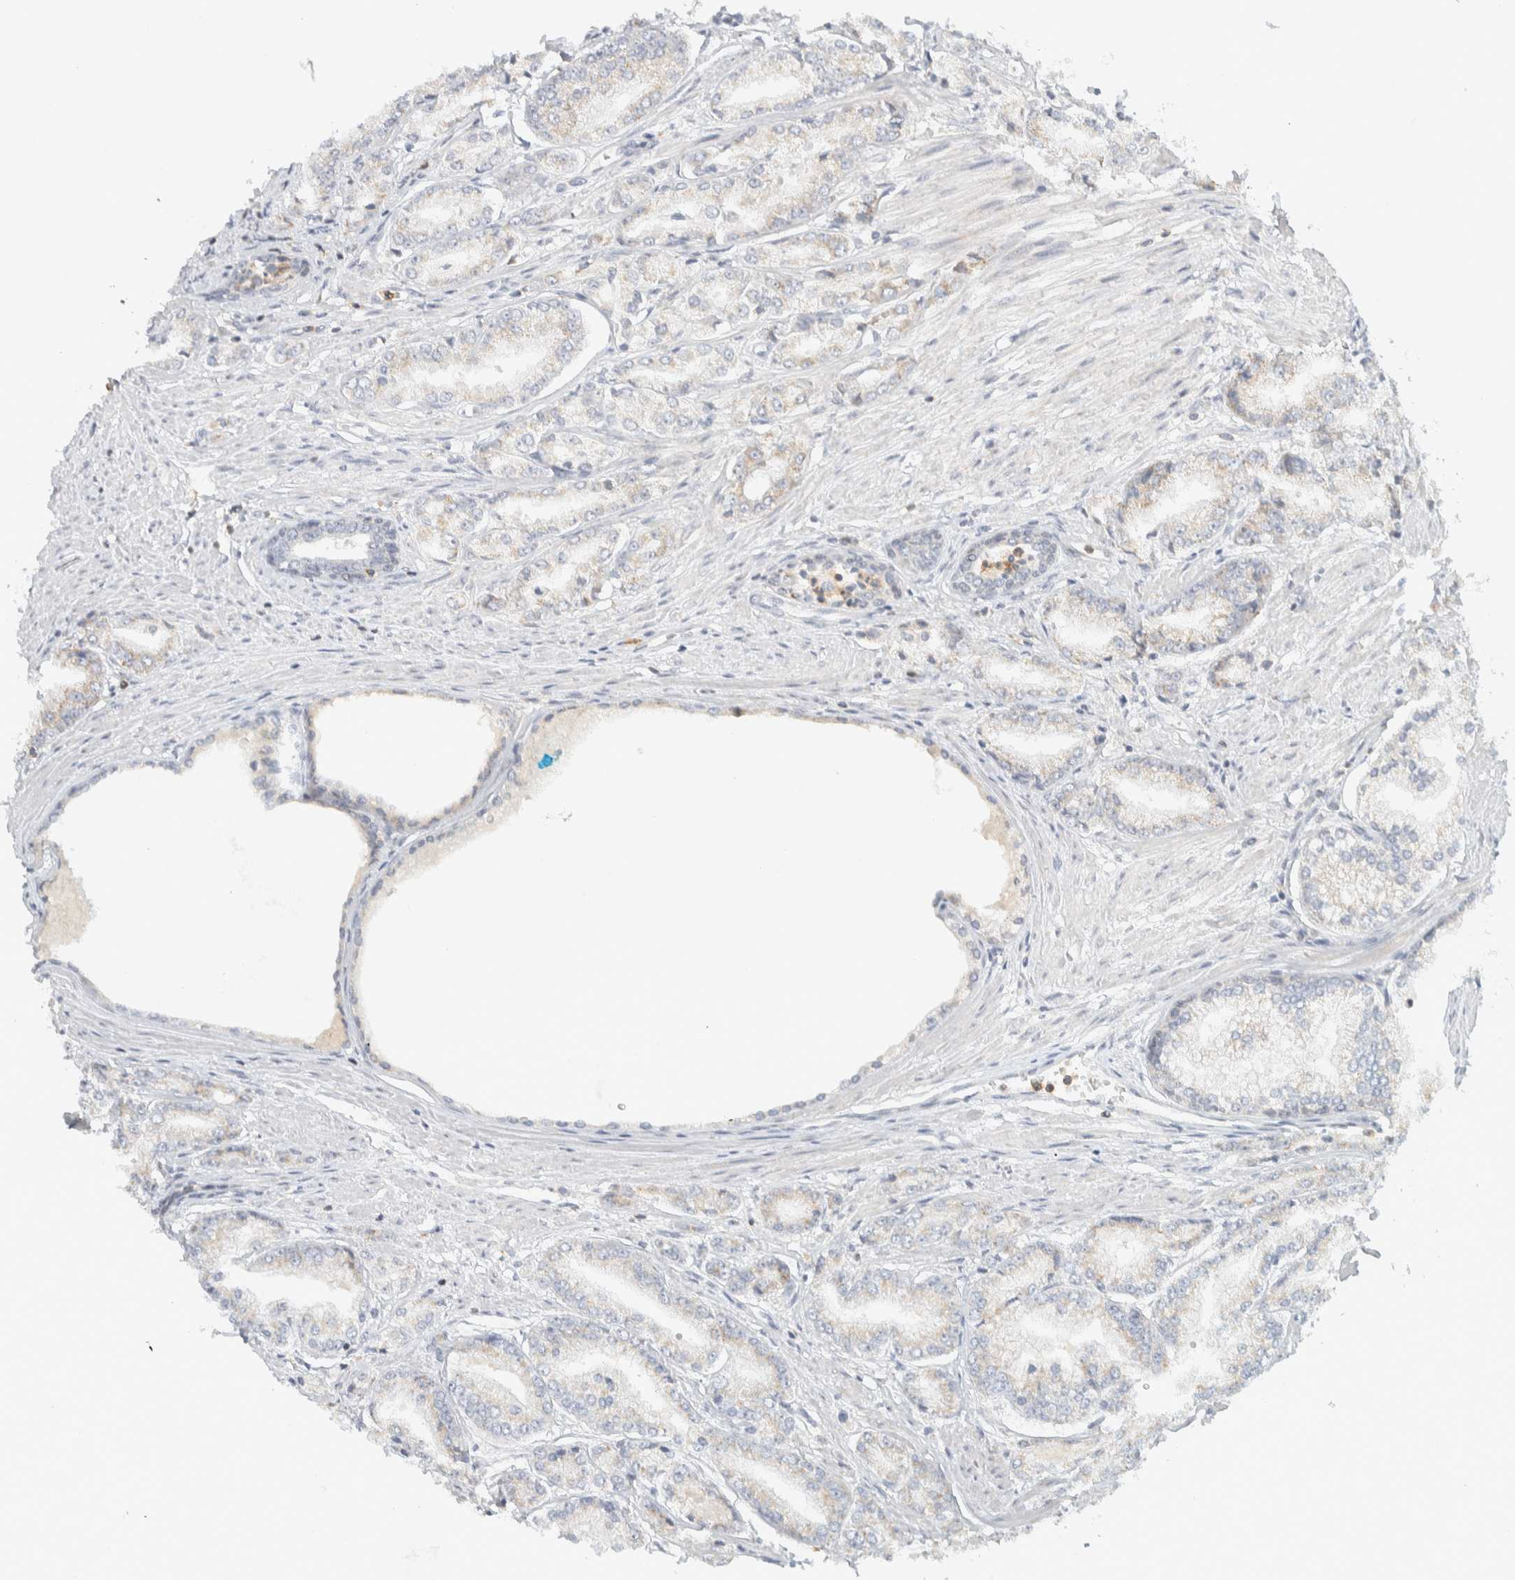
{"staining": {"intensity": "negative", "quantity": "none", "location": "none"}, "tissue": "prostate cancer", "cell_type": "Tumor cells", "image_type": "cancer", "snomed": [{"axis": "morphology", "description": "Adenocarcinoma, Low grade"}, {"axis": "topography", "description": "Prostate"}], "caption": "This is an IHC photomicrograph of adenocarcinoma (low-grade) (prostate). There is no expression in tumor cells.", "gene": "RUNDC1", "patient": {"sex": "male", "age": 52}}